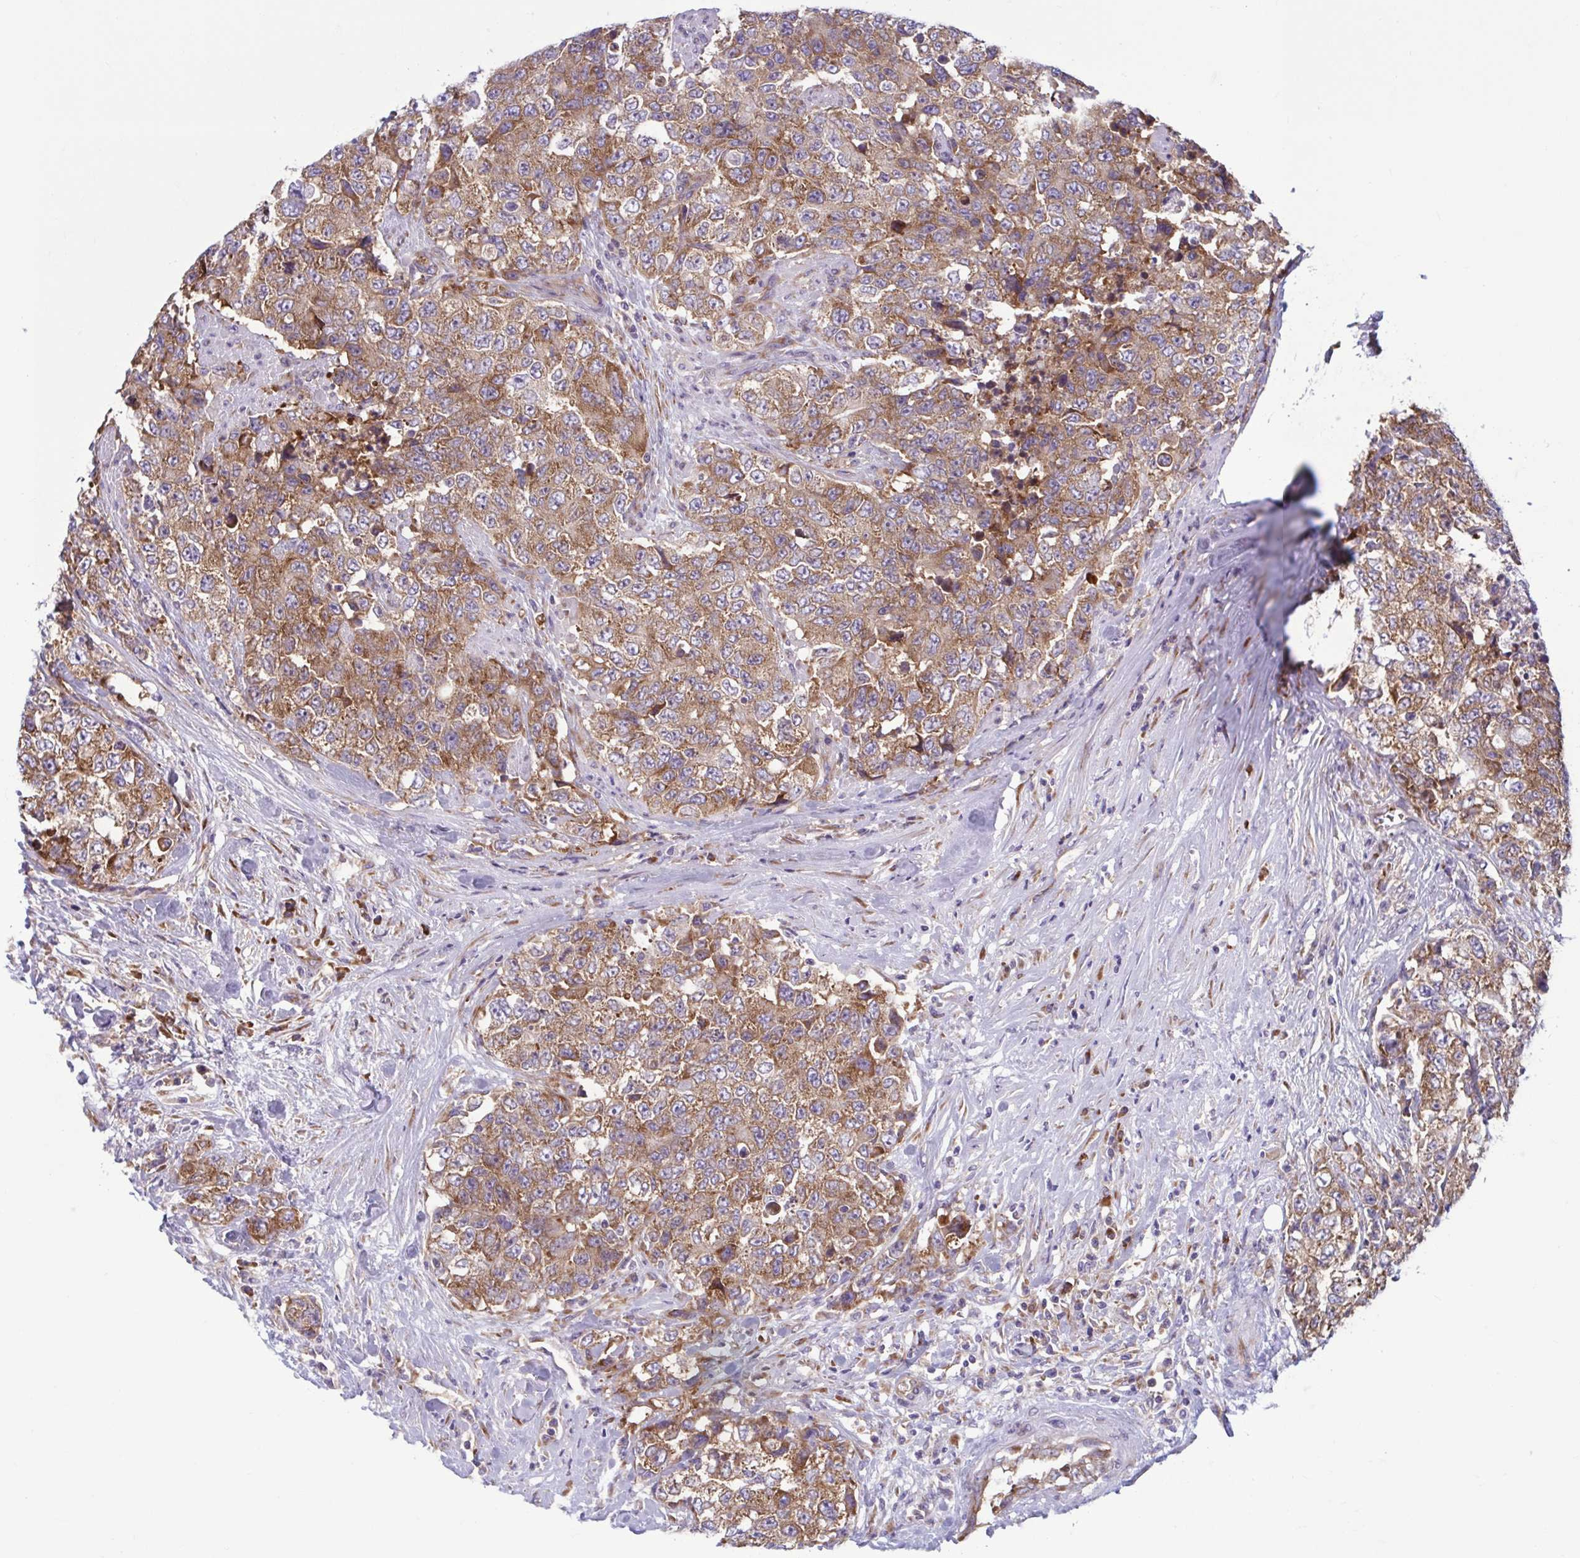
{"staining": {"intensity": "strong", "quantity": ">75%", "location": "cytoplasmic/membranous"}, "tissue": "urothelial cancer", "cell_type": "Tumor cells", "image_type": "cancer", "snomed": [{"axis": "morphology", "description": "Urothelial carcinoma, High grade"}, {"axis": "topography", "description": "Urinary bladder"}], "caption": "Tumor cells display high levels of strong cytoplasmic/membranous staining in approximately >75% of cells in human urothelial cancer.", "gene": "RPS16", "patient": {"sex": "female", "age": 78}}